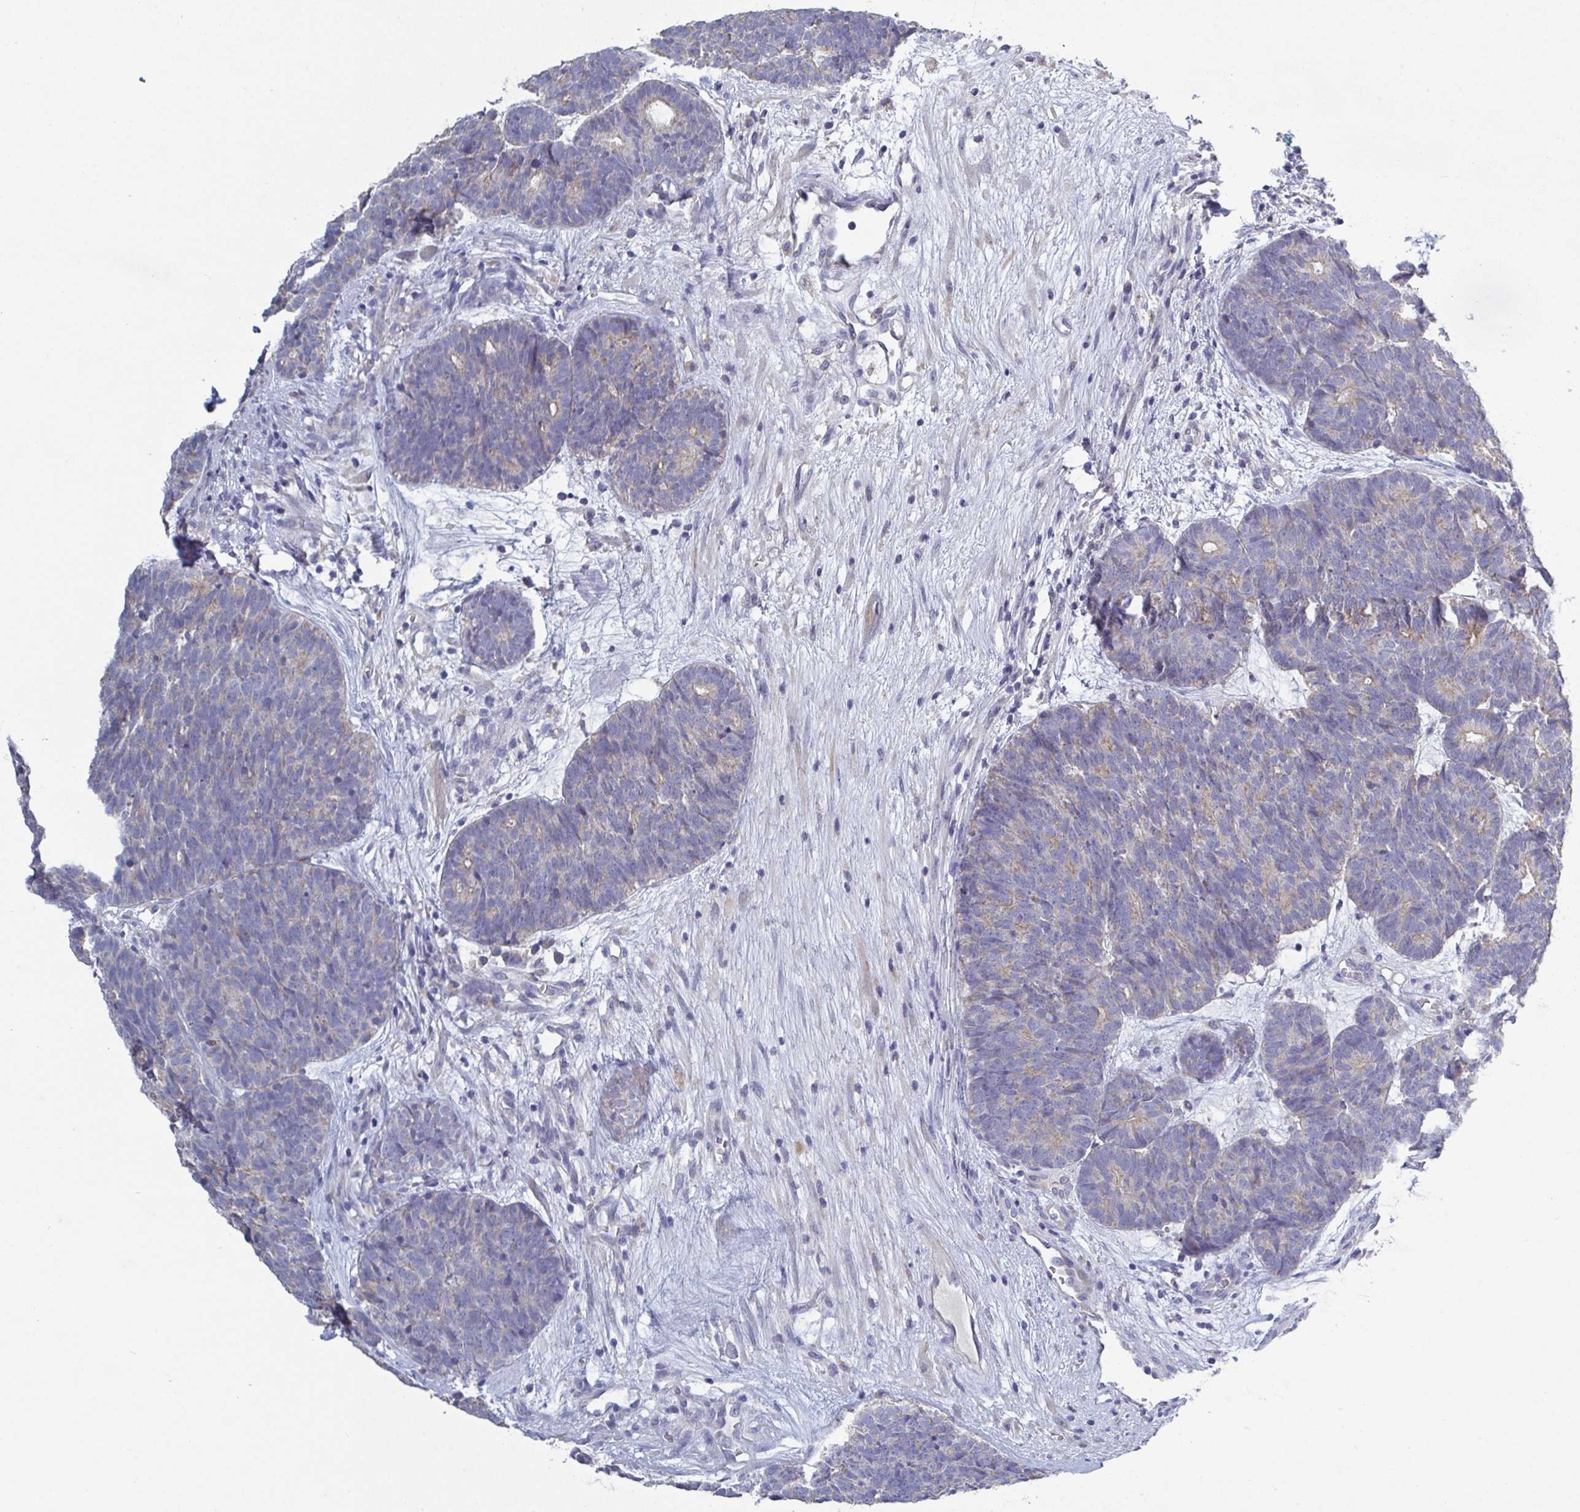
{"staining": {"intensity": "weak", "quantity": "<25%", "location": "cytoplasmic/membranous"}, "tissue": "head and neck cancer", "cell_type": "Tumor cells", "image_type": "cancer", "snomed": [{"axis": "morphology", "description": "Adenocarcinoma, NOS"}, {"axis": "topography", "description": "Head-Neck"}], "caption": "Immunohistochemistry (IHC) of human adenocarcinoma (head and neck) exhibits no positivity in tumor cells.", "gene": "GALNT13", "patient": {"sex": "female", "age": 81}}